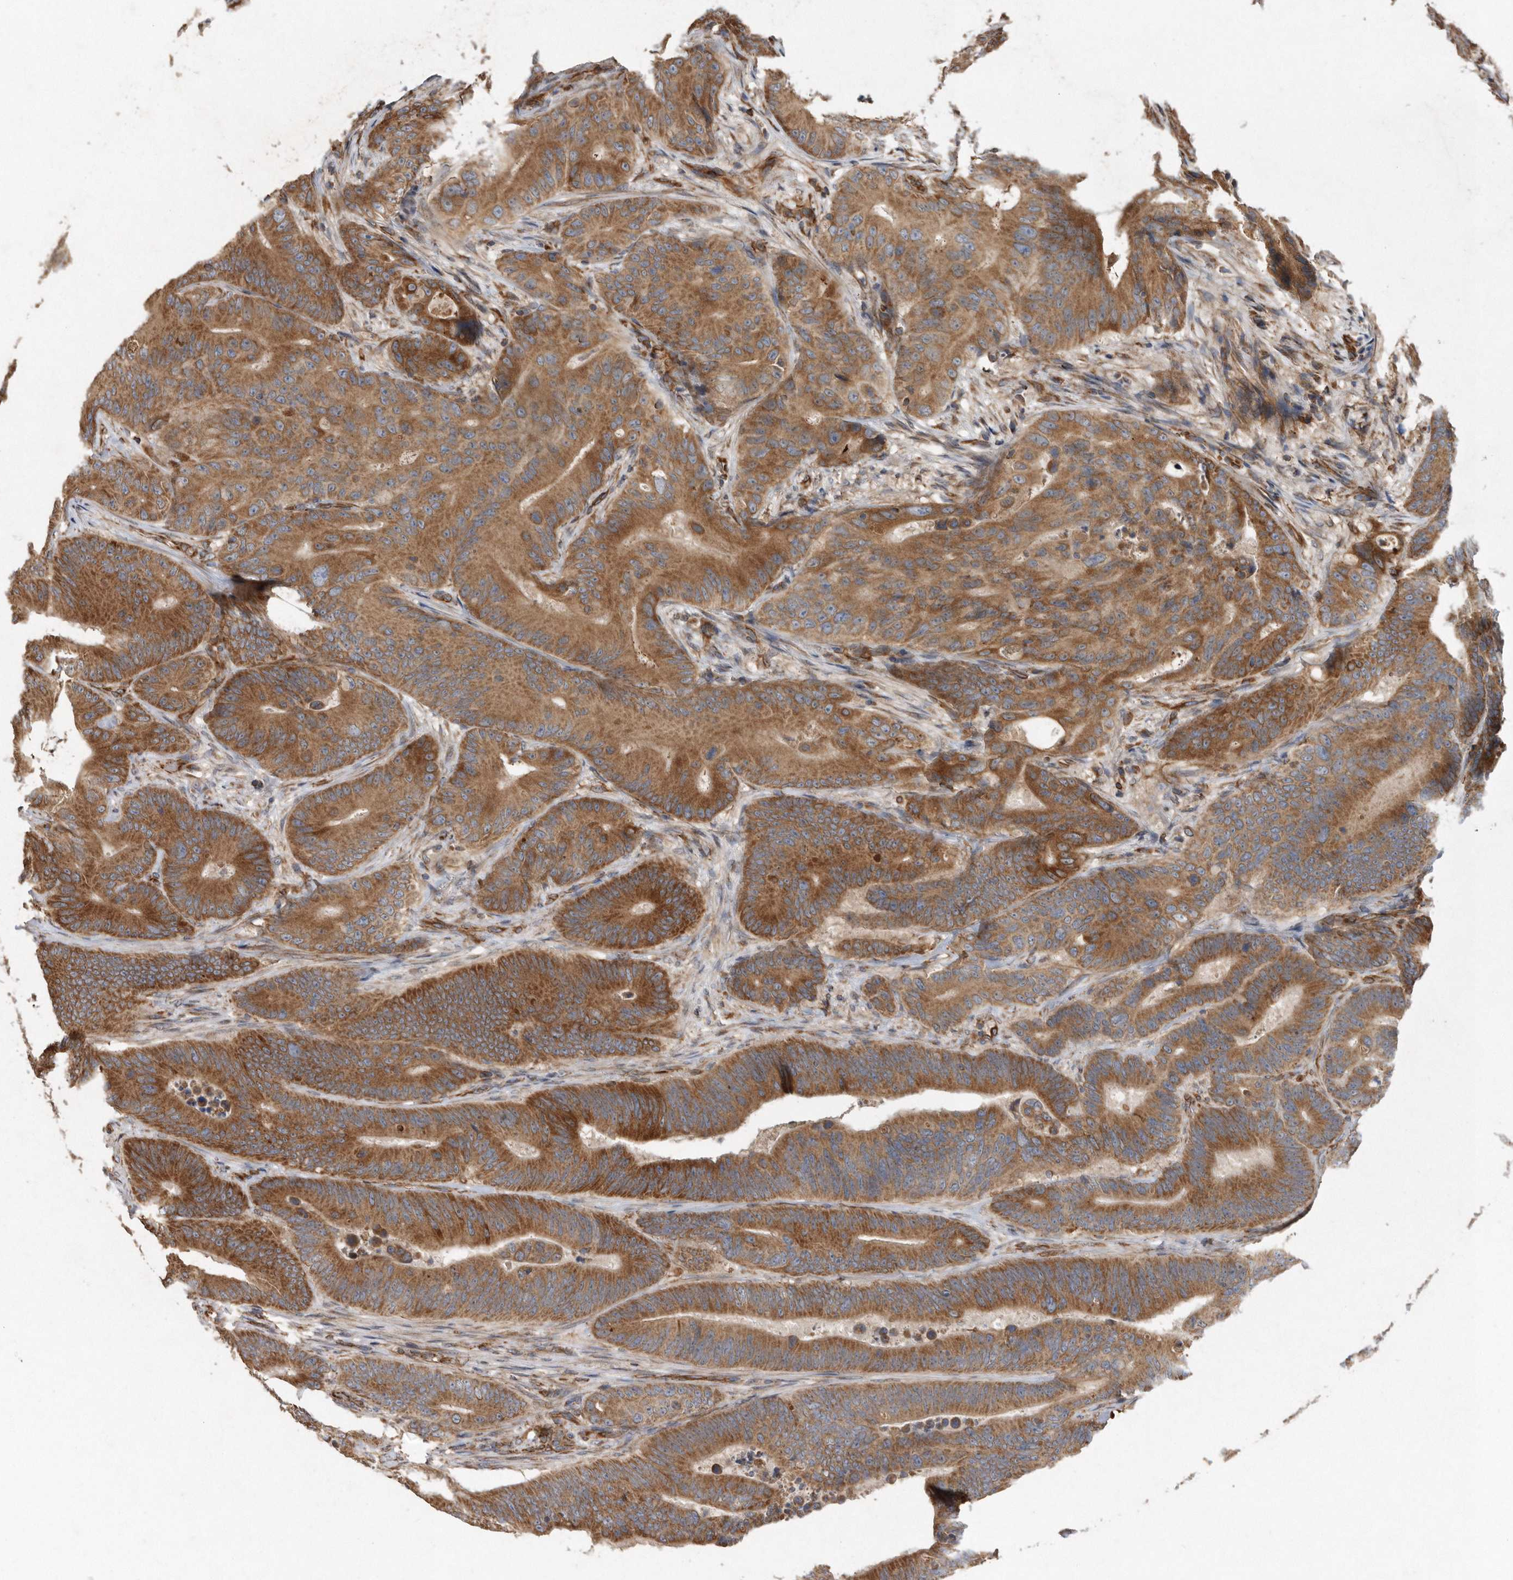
{"staining": {"intensity": "strong", "quantity": ">75%", "location": "cytoplasmic/membranous"}, "tissue": "colorectal cancer", "cell_type": "Tumor cells", "image_type": "cancer", "snomed": [{"axis": "morphology", "description": "Adenocarcinoma, NOS"}, {"axis": "topography", "description": "Colon"}], "caption": "Immunohistochemical staining of colorectal cancer exhibits high levels of strong cytoplasmic/membranous expression in approximately >75% of tumor cells.", "gene": "PON2", "patient": {"sex": "male", "age": 83}}